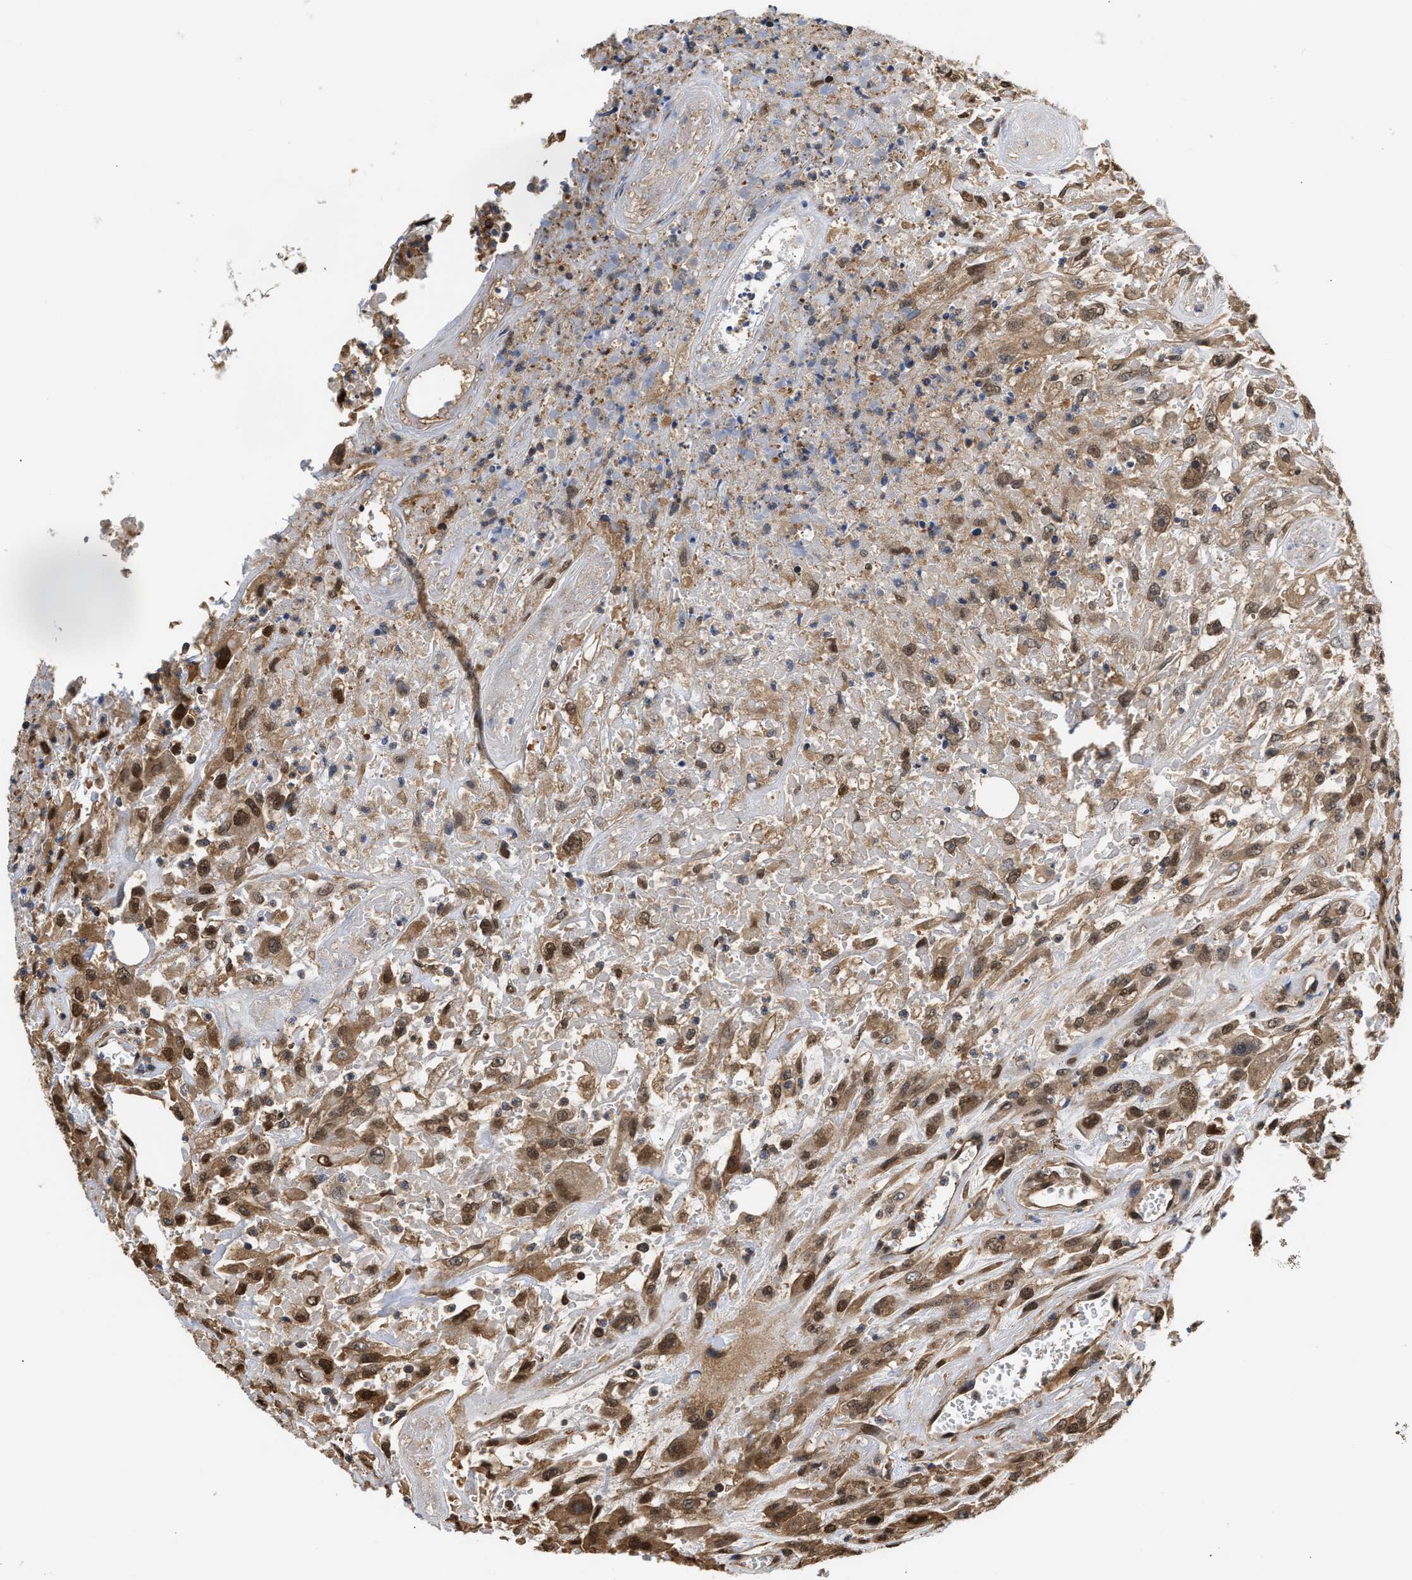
{"staining": {"intensity": "moderate", "quantity": ">75%", "location": "cytoplasmic/membranous,nuclear"}, "tissue": "urothelial cancer", "cell_type": "Tumor cells", "image_type": "cancer", "snomed": [{"axis": "morphology", "description": "Urothelial carcinoma, High grade"}, {"axis": "topography", "description": "Urinary bladder"}], "caption": "This histopathology image displays IHC staining of high-grade urothelial carcinoma, with medium moderate cytoplasmic/membranous and nuclear staining in approximately >75% of tumor cells.", "gene": "SCAI", "patient": {"sex": "male", "age": 46}}